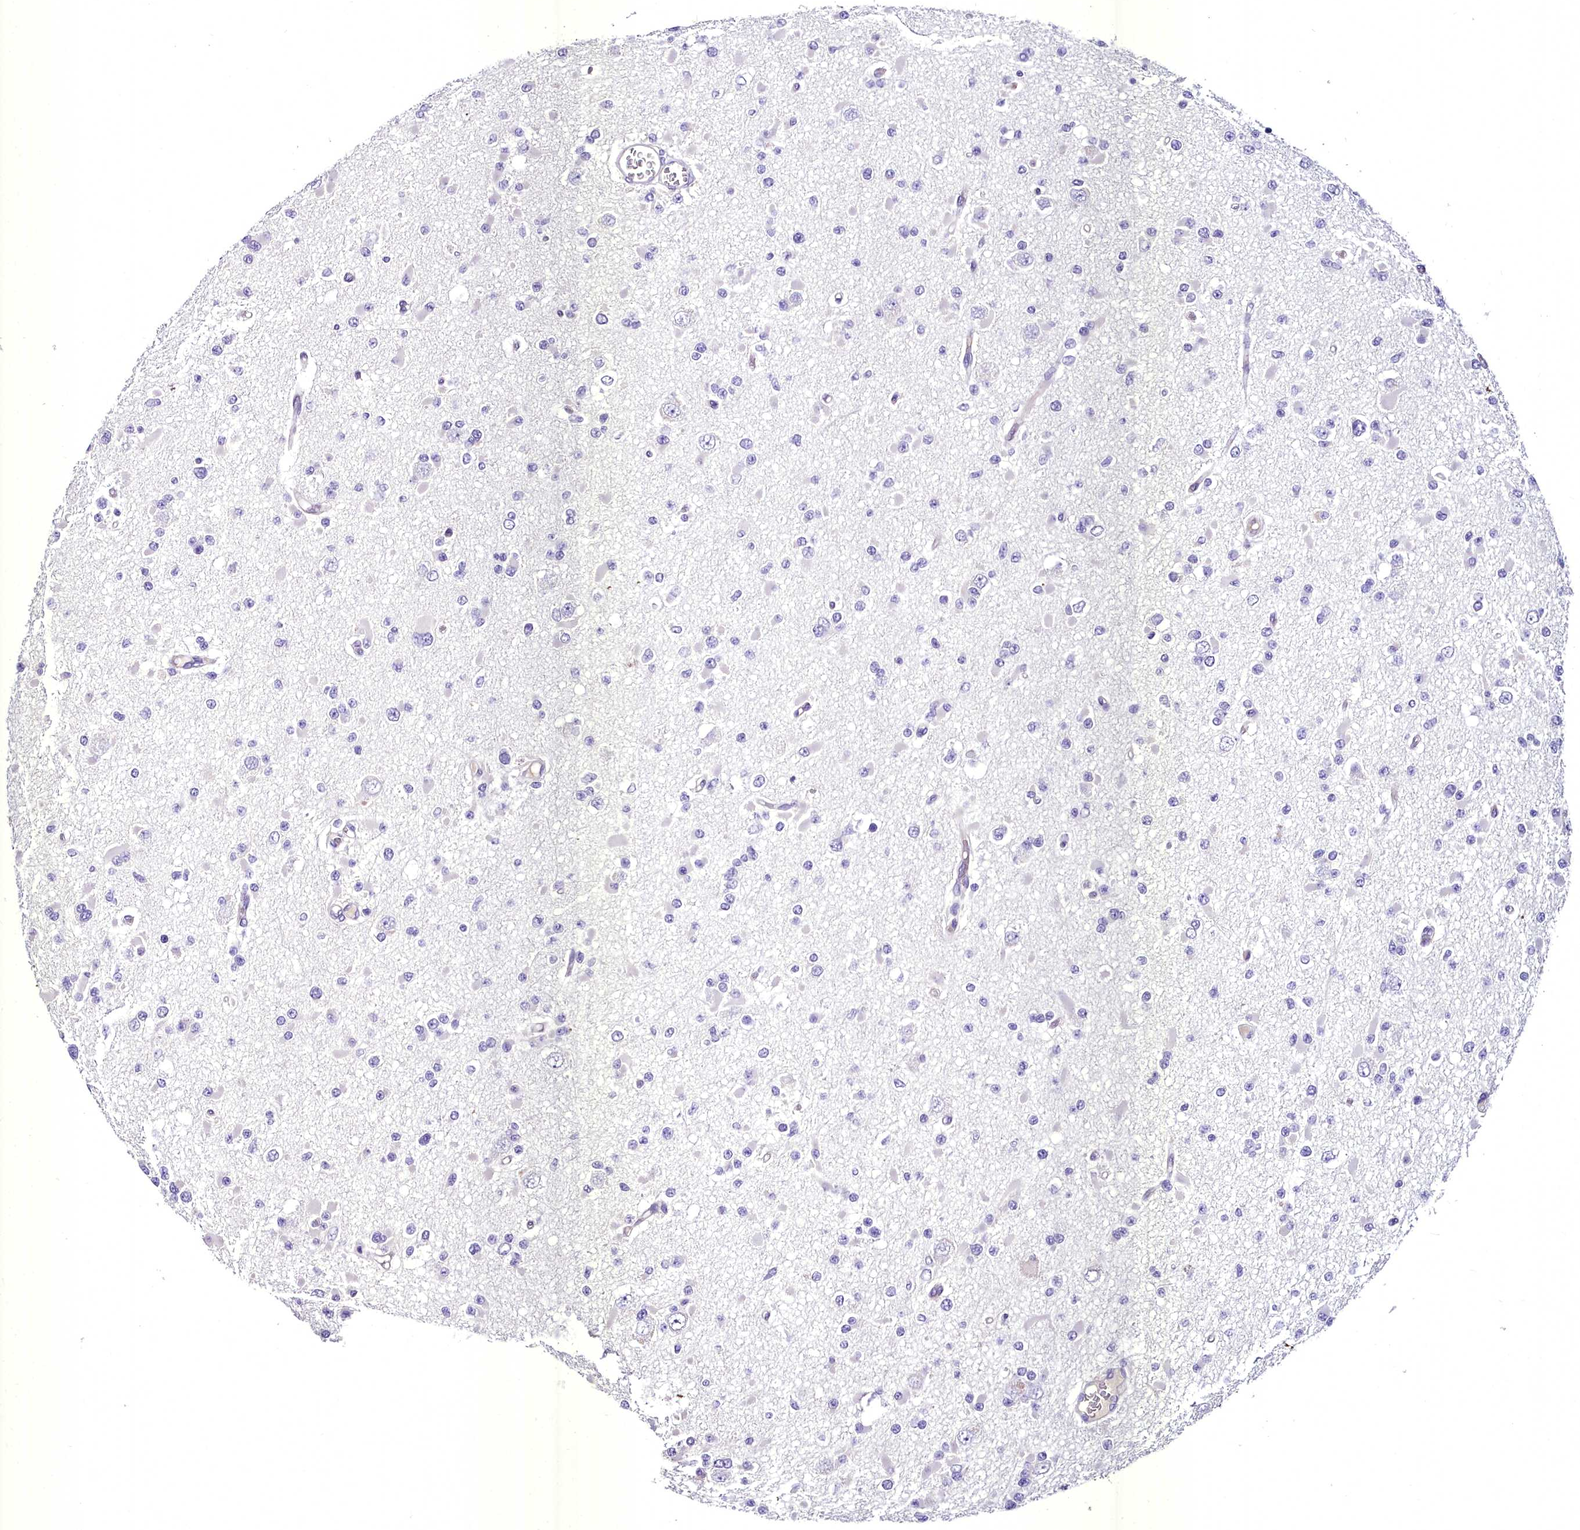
{"staining": {"intensity": "negative", "quantity": "none", "location": "none"}, "tissue": "glioma", "cell_type": "Tumor cells", "image_type": "cancer", "snomed": [{"axis": "morphology", "description": "Glioma, malignant, Low grade"}, {"axis": "topography", "description": "Brain"}], "caption": "This is an immunohistochemistry (IHC) photomicrograph of glioma. There is no positivity in tumor cells.", "gene": "MS4A18", "patient": {"sex": "female", "age": 22}}